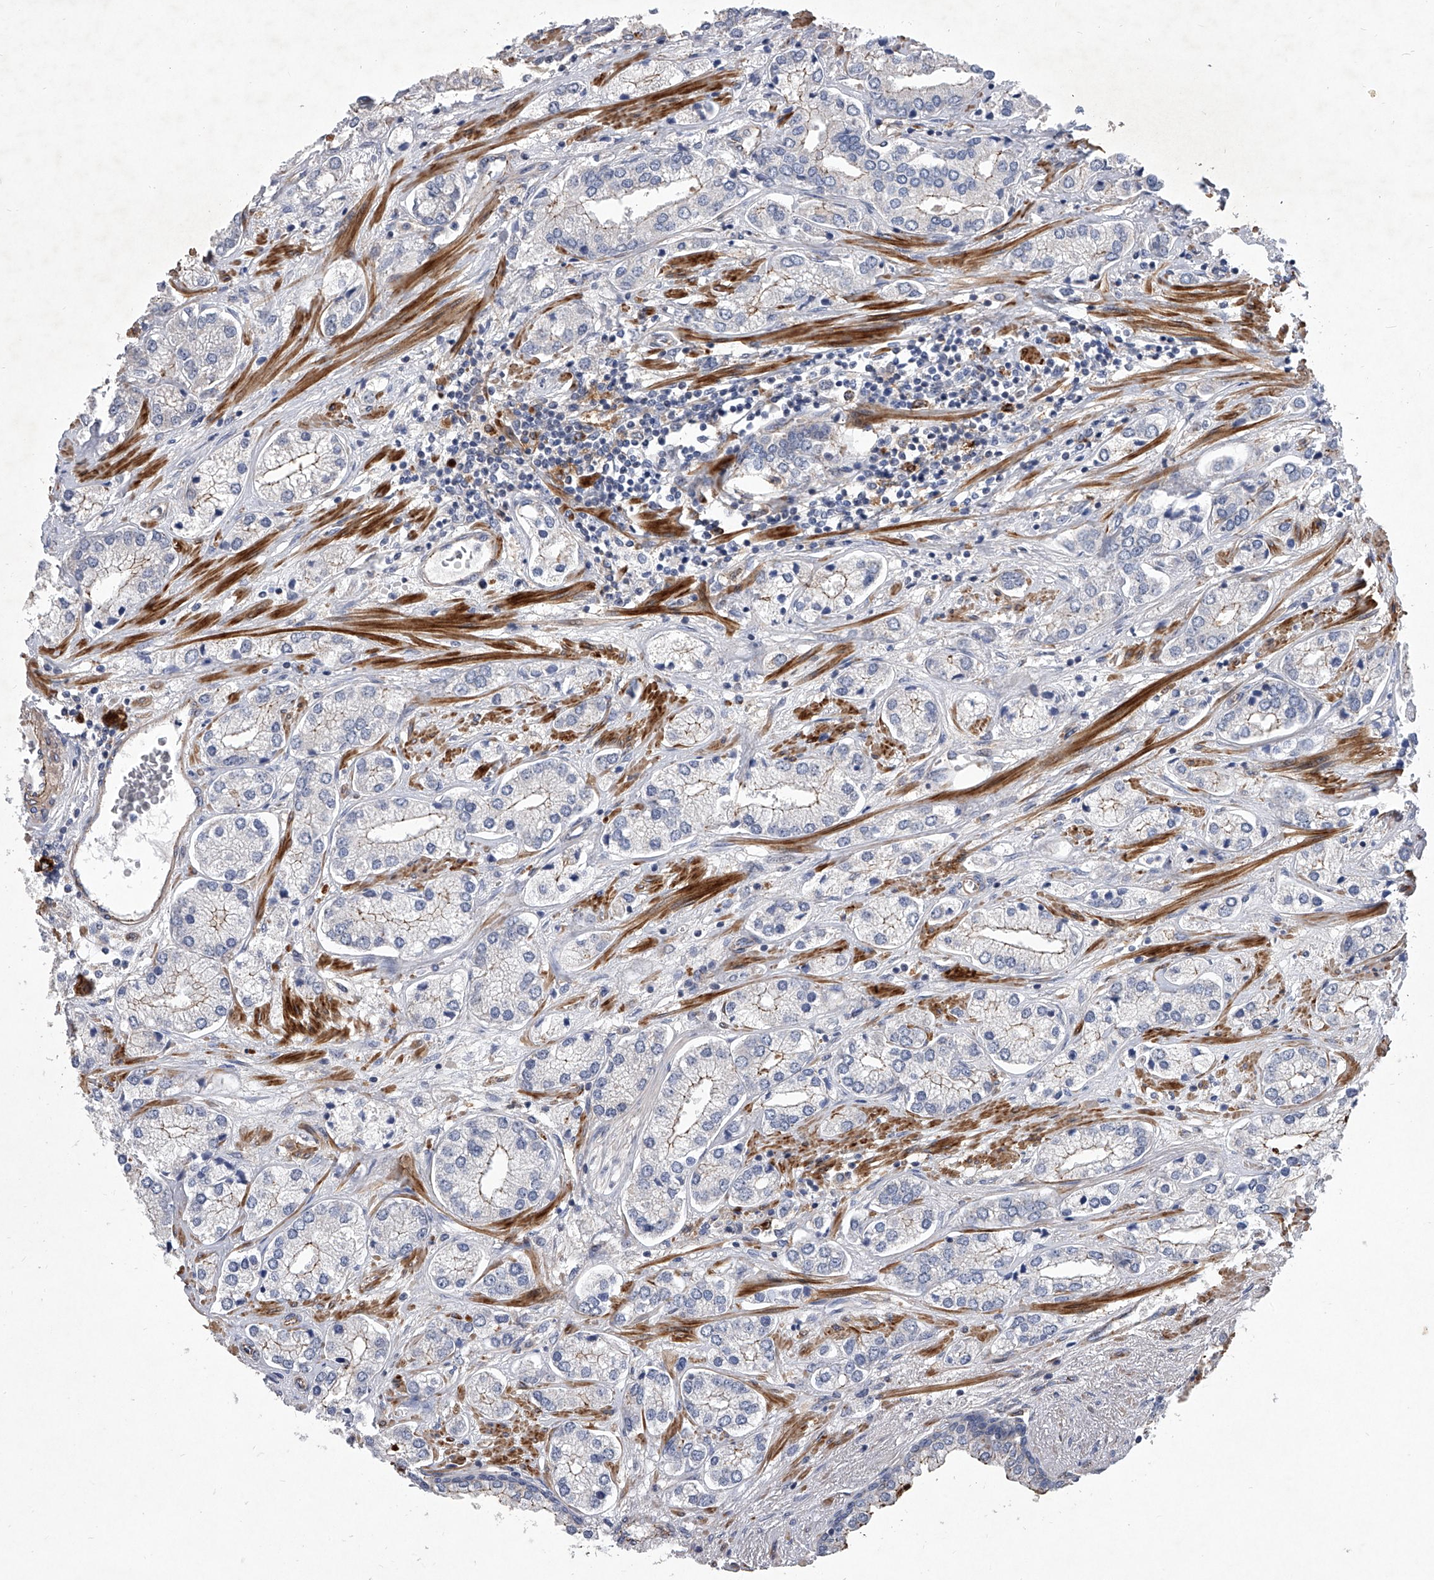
{"staining": {"intensity": "weak", "quantity": "<25%", "location": "cytoplasmic/membranous"}, "tissue": "prostate cancer", "cell_type": "Tumor cells", "image_type": "cancer", "snomed": [{"axis": "morphology", "description": "Adenocarcinoma, High grade"}, {"axis": "topography", "description": "Prostate"}], "caption": "This is an immunohistochemistry (IHC) histopathology image of human prostate cancer. There is no positivity in tumor cells.", "gene": "MINDY4", "patient": {"sex": "male", "age": 66}}